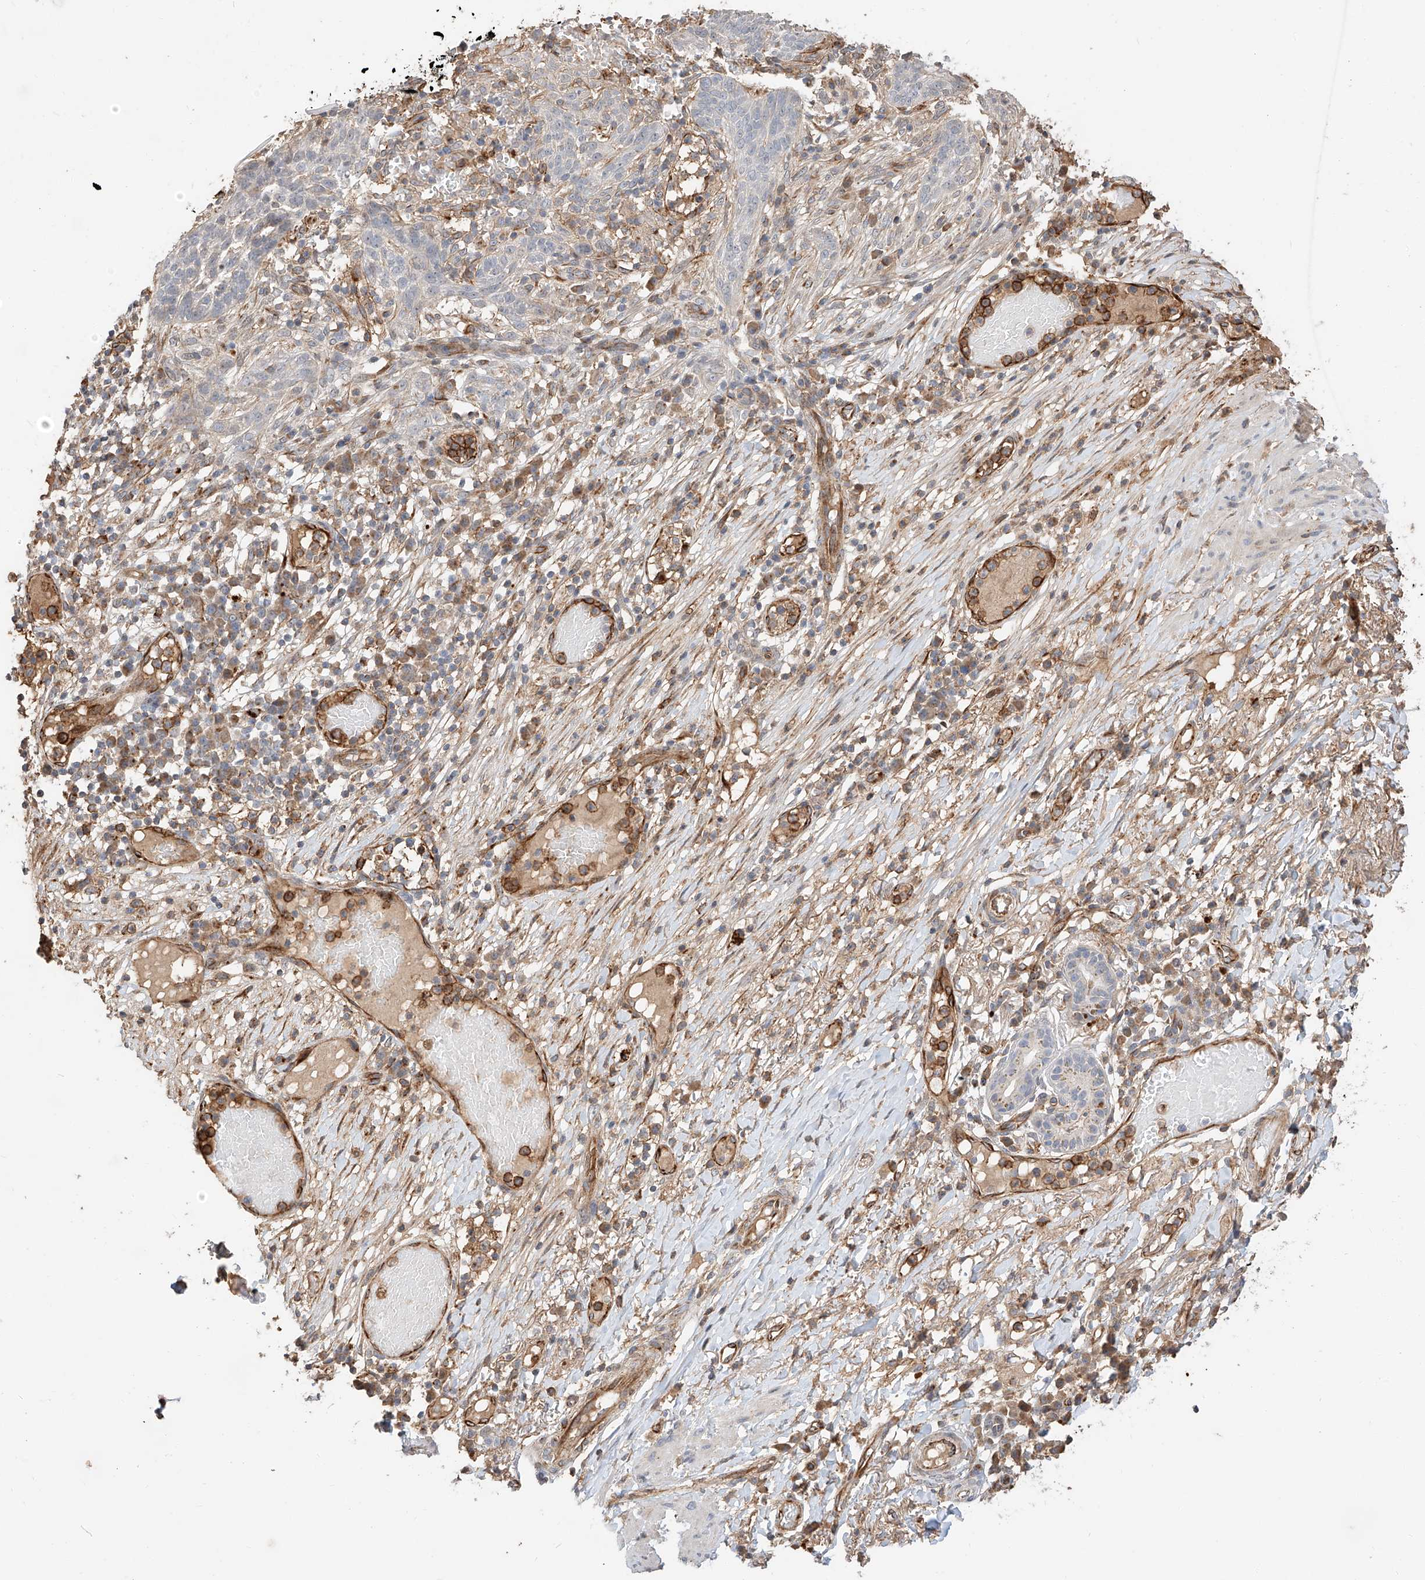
{"staining": {"intensity": "negative", "quantity": "none", "location": "none"}, "tissue": "skin cancer", "cell_type": "Tumor cells", "image_type": "cancer", "snomed": [{"axis": "morphology", "description": "Normal tissue, NOS"}, {"axis": "morphology", "description": "Basal cell carcinoma"}, {"axis": "topography", "description": "Skin"}], "caption": "This is a histopathology image of immunohistochemistry staining of skin cancer (basal cell carcinoma), which shows no staining in tumor cells.", "gene": "SUSD6", "patient": {"sex": "male", "age": 64}}